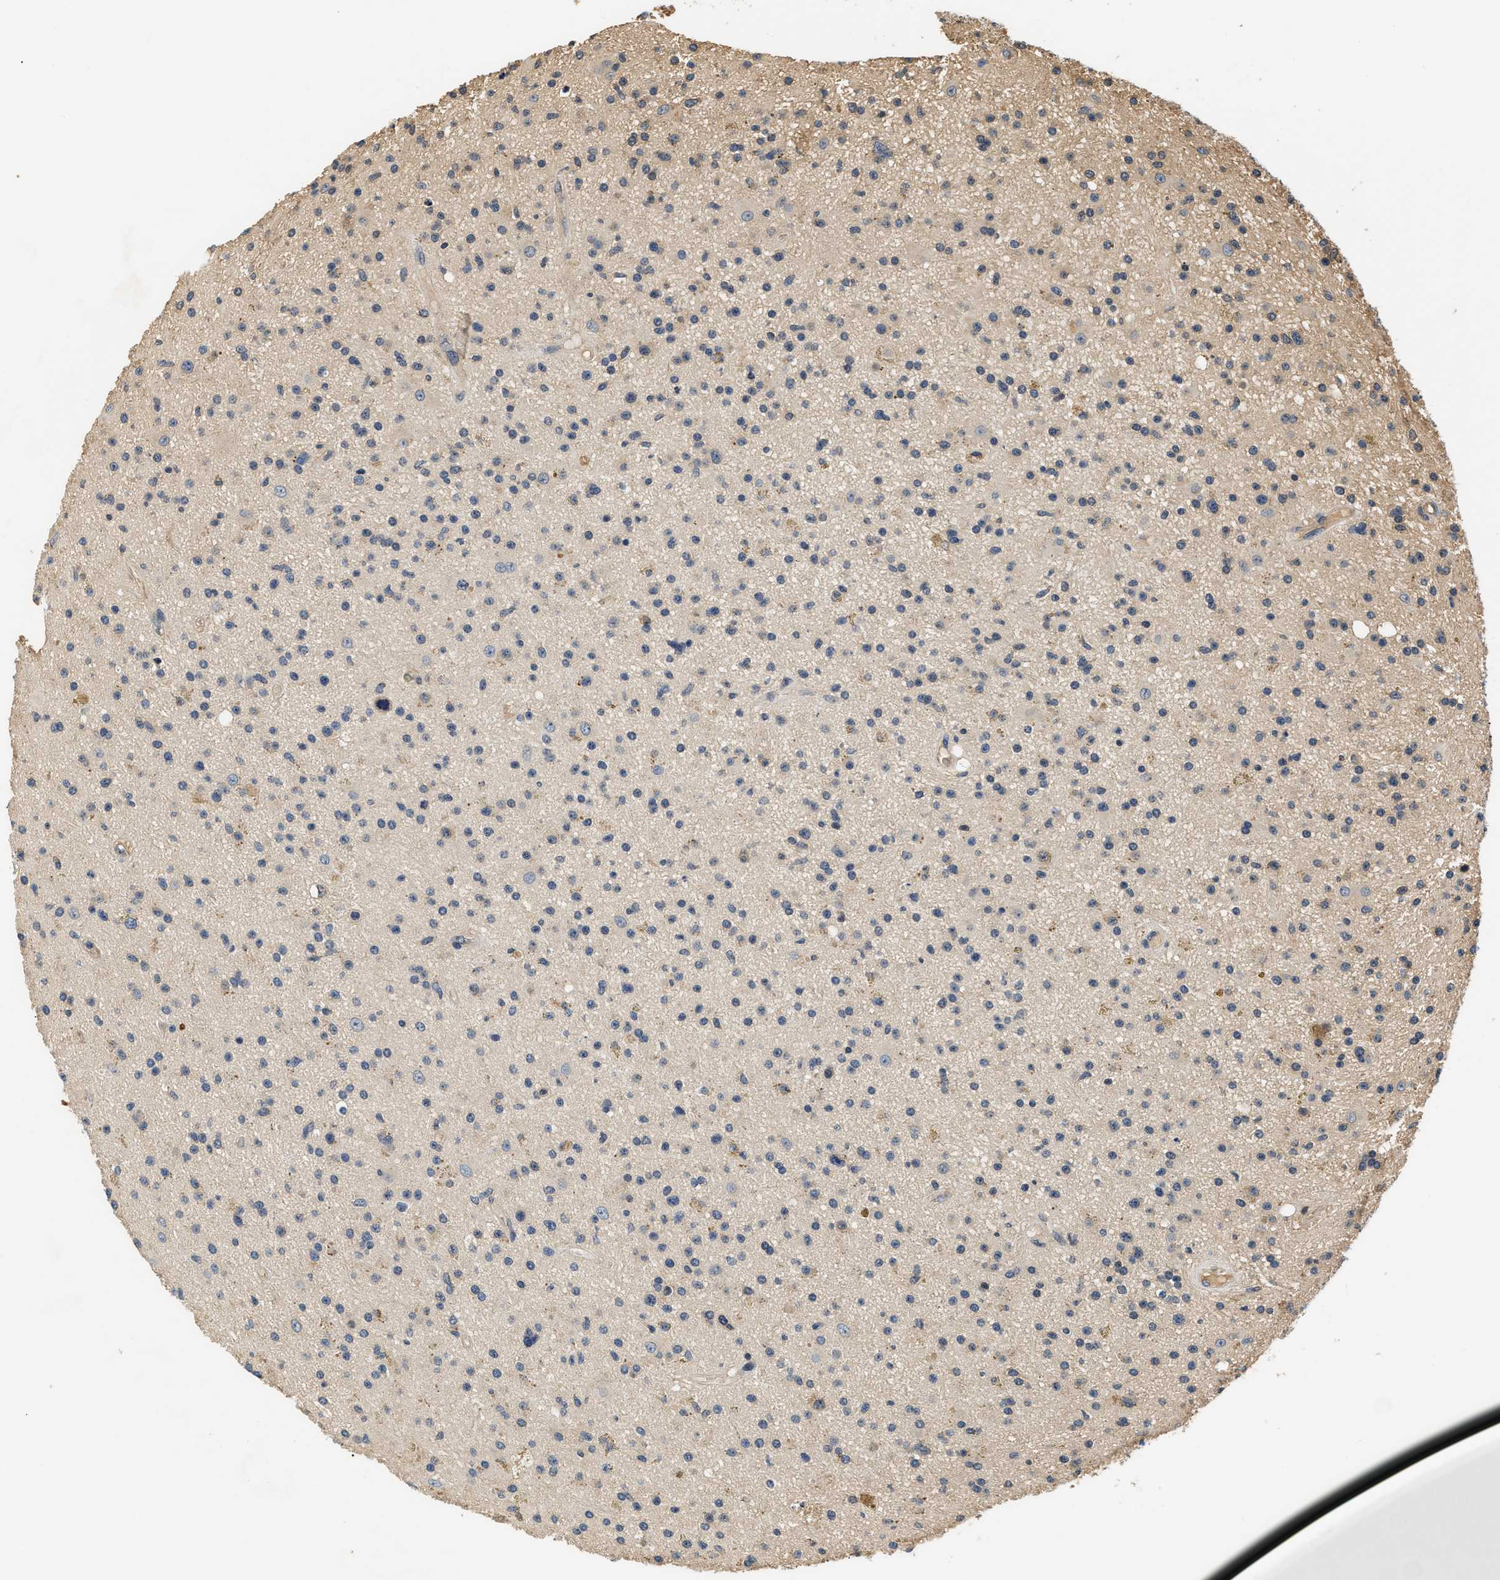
{"staining": {"intensity": "negative", "quantity": "none", "location": "none"}, "tissue": "glioma", "cell_type": "Tumor cells", "image_type": "cancer", "snomed": [{"axis": "morphology", "description": "Glioma, malignant, High grade"}, {"axis": "topography", "description": "Brain"}], "caption": "DAB immunohistochemical staining of human glioma shows no significant expression in tumor cells. Brightfield microscopy of immunohistochemistry (IHC) stained with DAB (brown) and hematoxylin (blue), captured at high magnification.", "gene": "GPI", "patient": {"sex": "male", "age": 33}}